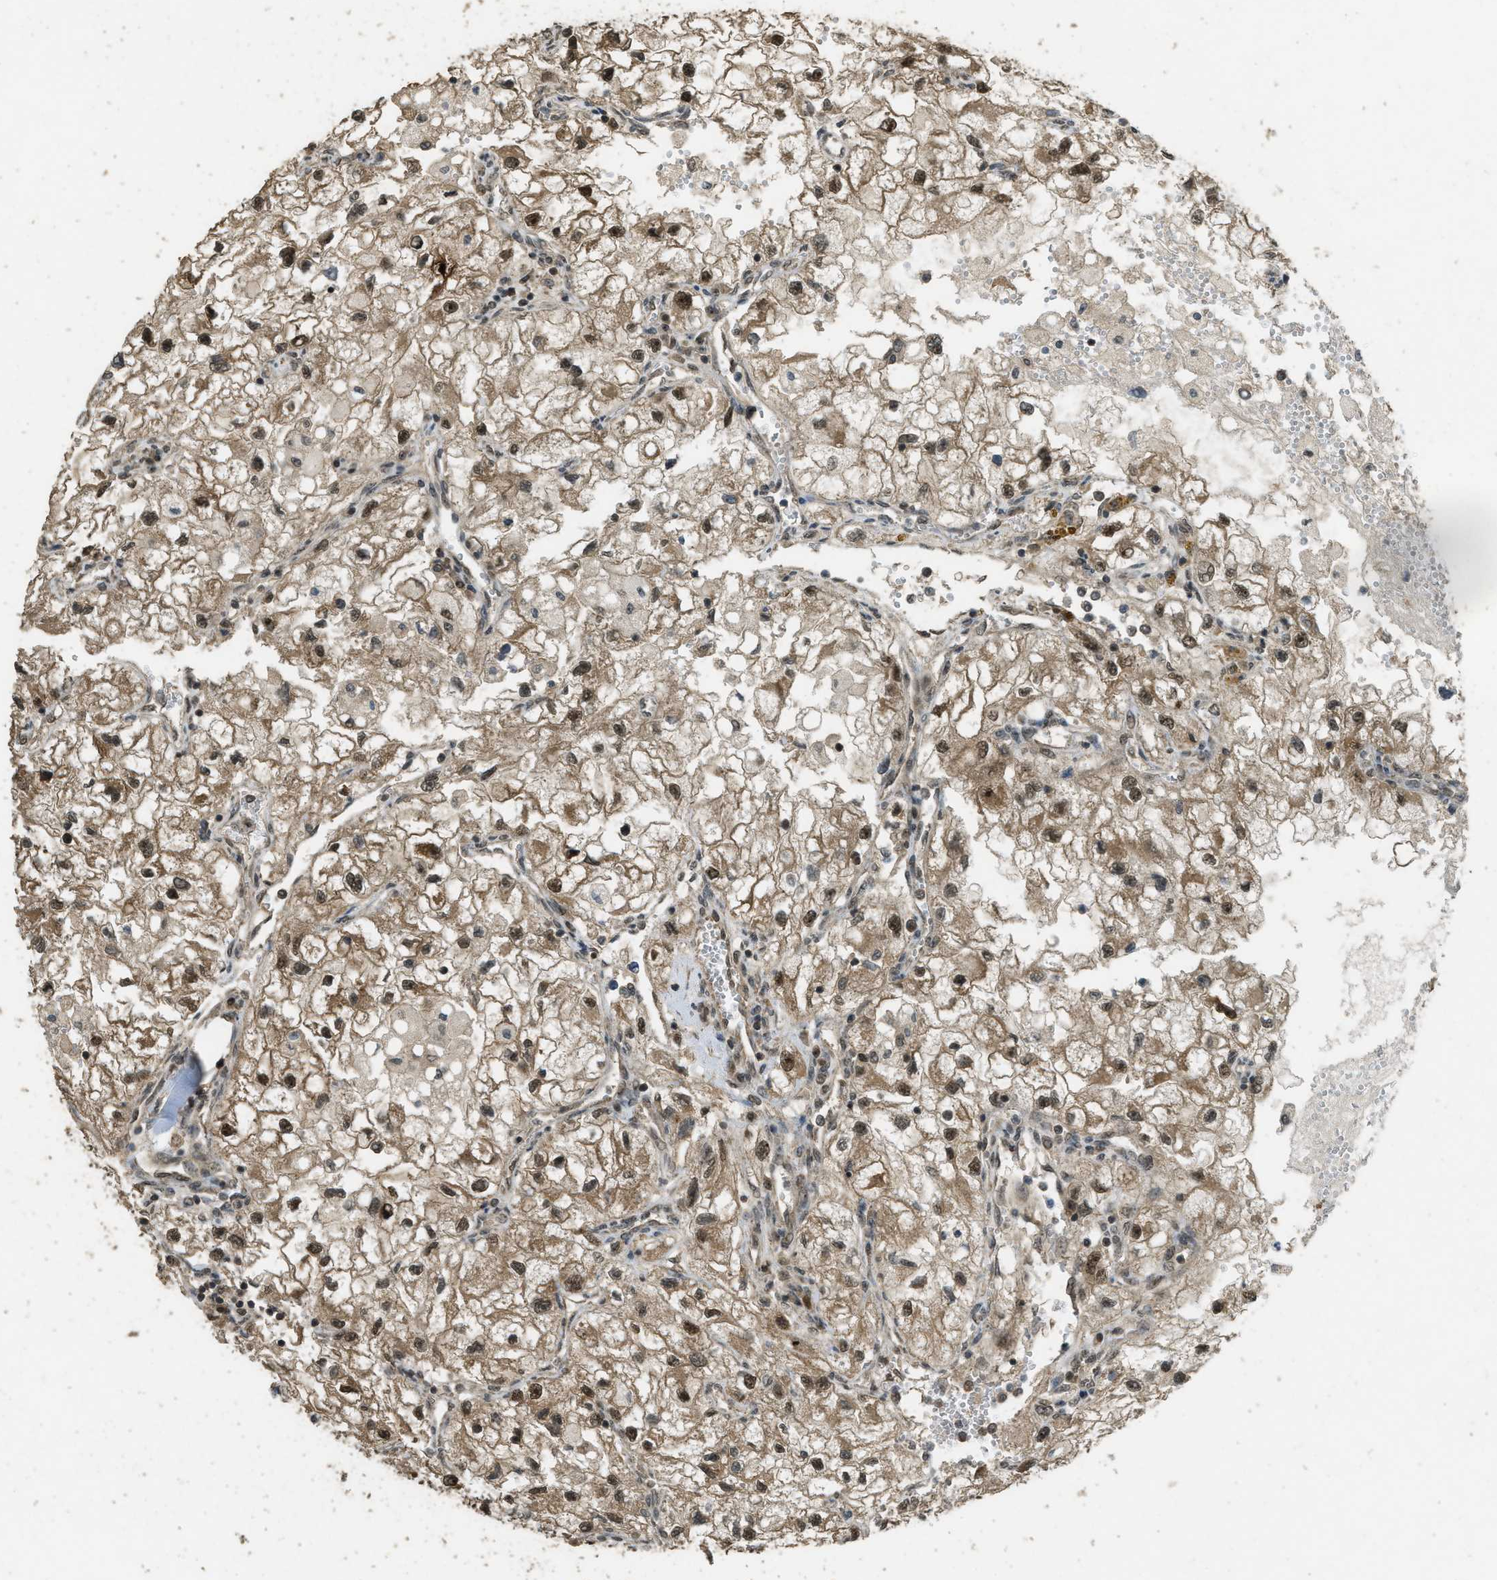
{"staining": {"intensity": "moderate", "quantity": ">75%", "location": "cytoplasmic/membranous,nuclear"}, "tissue": "renal cancer", "cell_type": "Tumor cells", "image_type": "cancer", "snomed": [{"axis": "morphology", "description": "Adenocarcinoma, NOS"}, {"axis": "topography", "description": "Kidney"}], "caption": "The photomicrograph demonstrates a brown stain indicating the presence of a protein in the cytoplasmic/membranous and nuclear of tumor cells in renal cancer.", "gene": "CTPS1", "patient": {"sex": "female", "age": 70}}